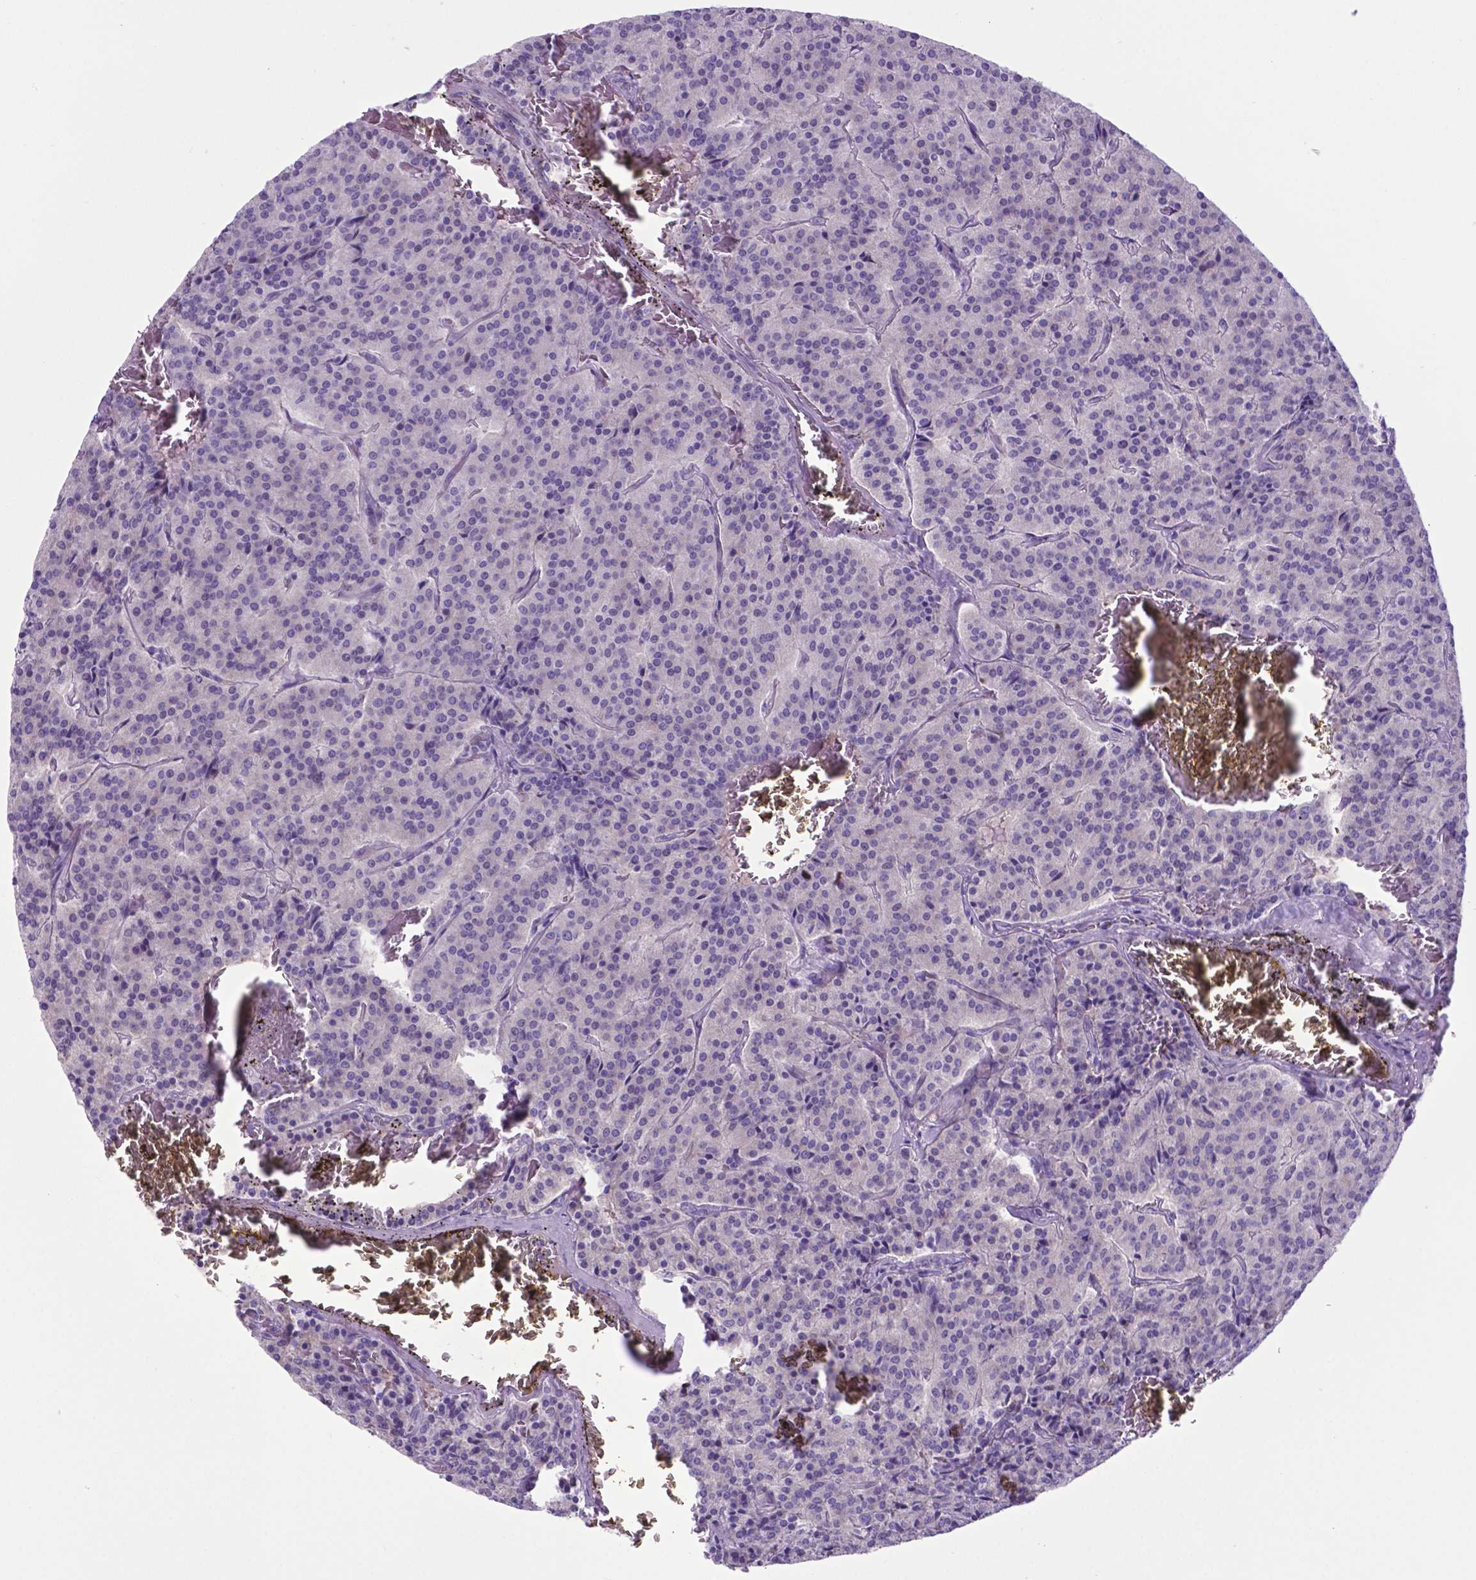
{"staining": {"intensity": "negative", "quantity": "none", "location": "none"}, "tissue": "carcinoid", "cell_type": "Tumor cells", "image_type": "cancer", "snomed": [{"axis": "morphology", "description": "Carcinoid, malignant, NOS"}, {"axis": "topography", "description": "Lung"}], "caption": "A high-resolution photomicrograph shows IHC staining of carcinoid (malignant), which shows no significant staining in tumor cells.", "gene": "ADRA2B", "patient": {"sex": "male", "age": 70}}